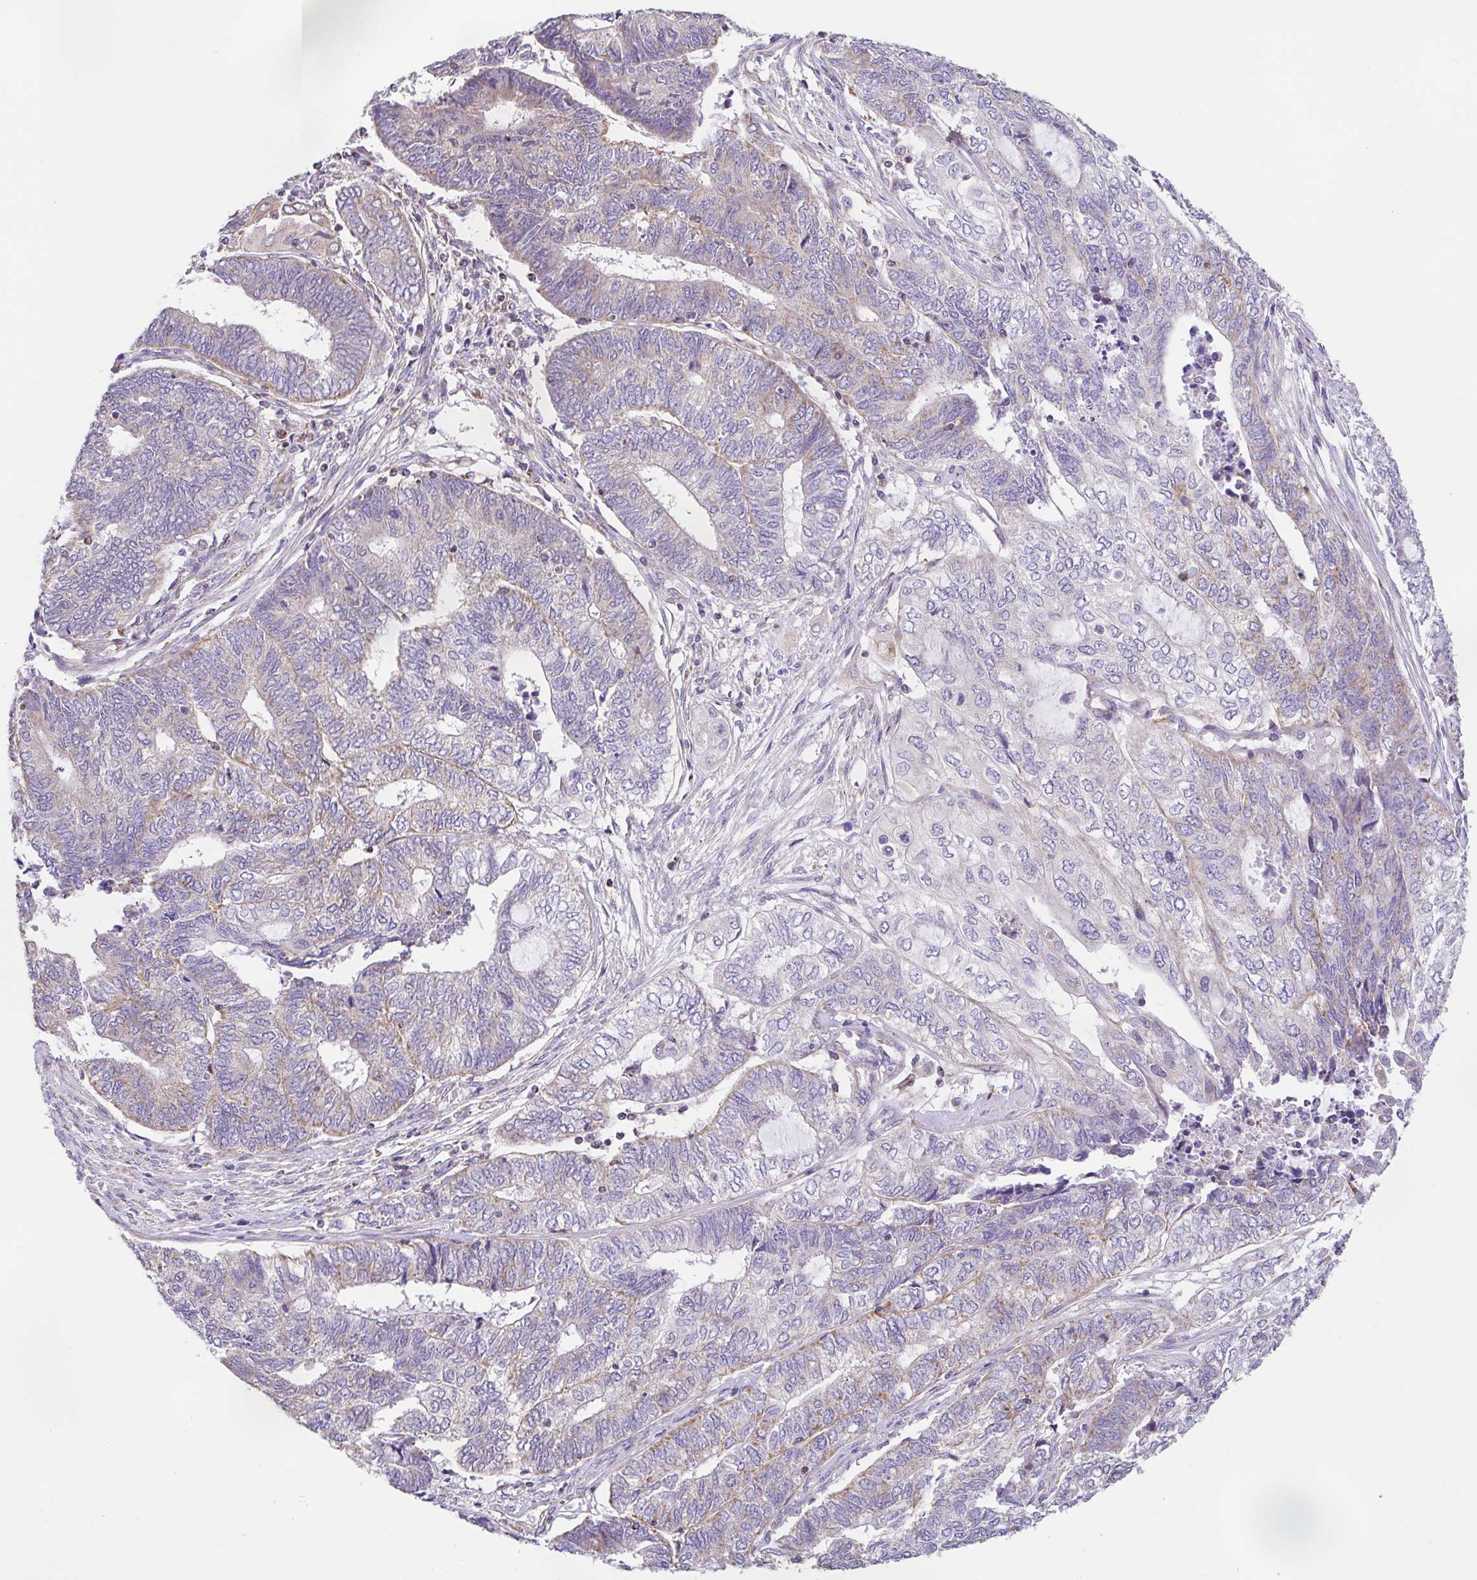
{"staining": {"intensity": "weak", "quantity": "<25%", "location": "cytoplasmic/membranous"}, "tissue": "endometrial cancer", "cell_type": "Tumor cells", "image_type": "cancer", "snomed": [{"axis": "morphology", "description": "Adenocarcinoma, NOS"}, {"axis": "topography", "description": "Uterus"}, {"axis": "topography", "description": "Endometrium"}], "caption": "This is an immunohistochemistry (IHC) histopathology image of endometrial adenocarcinoma. There is no staining in tumor cells.", "gene": "GINM1", "patient": {"sex": "female", "age": 70}}